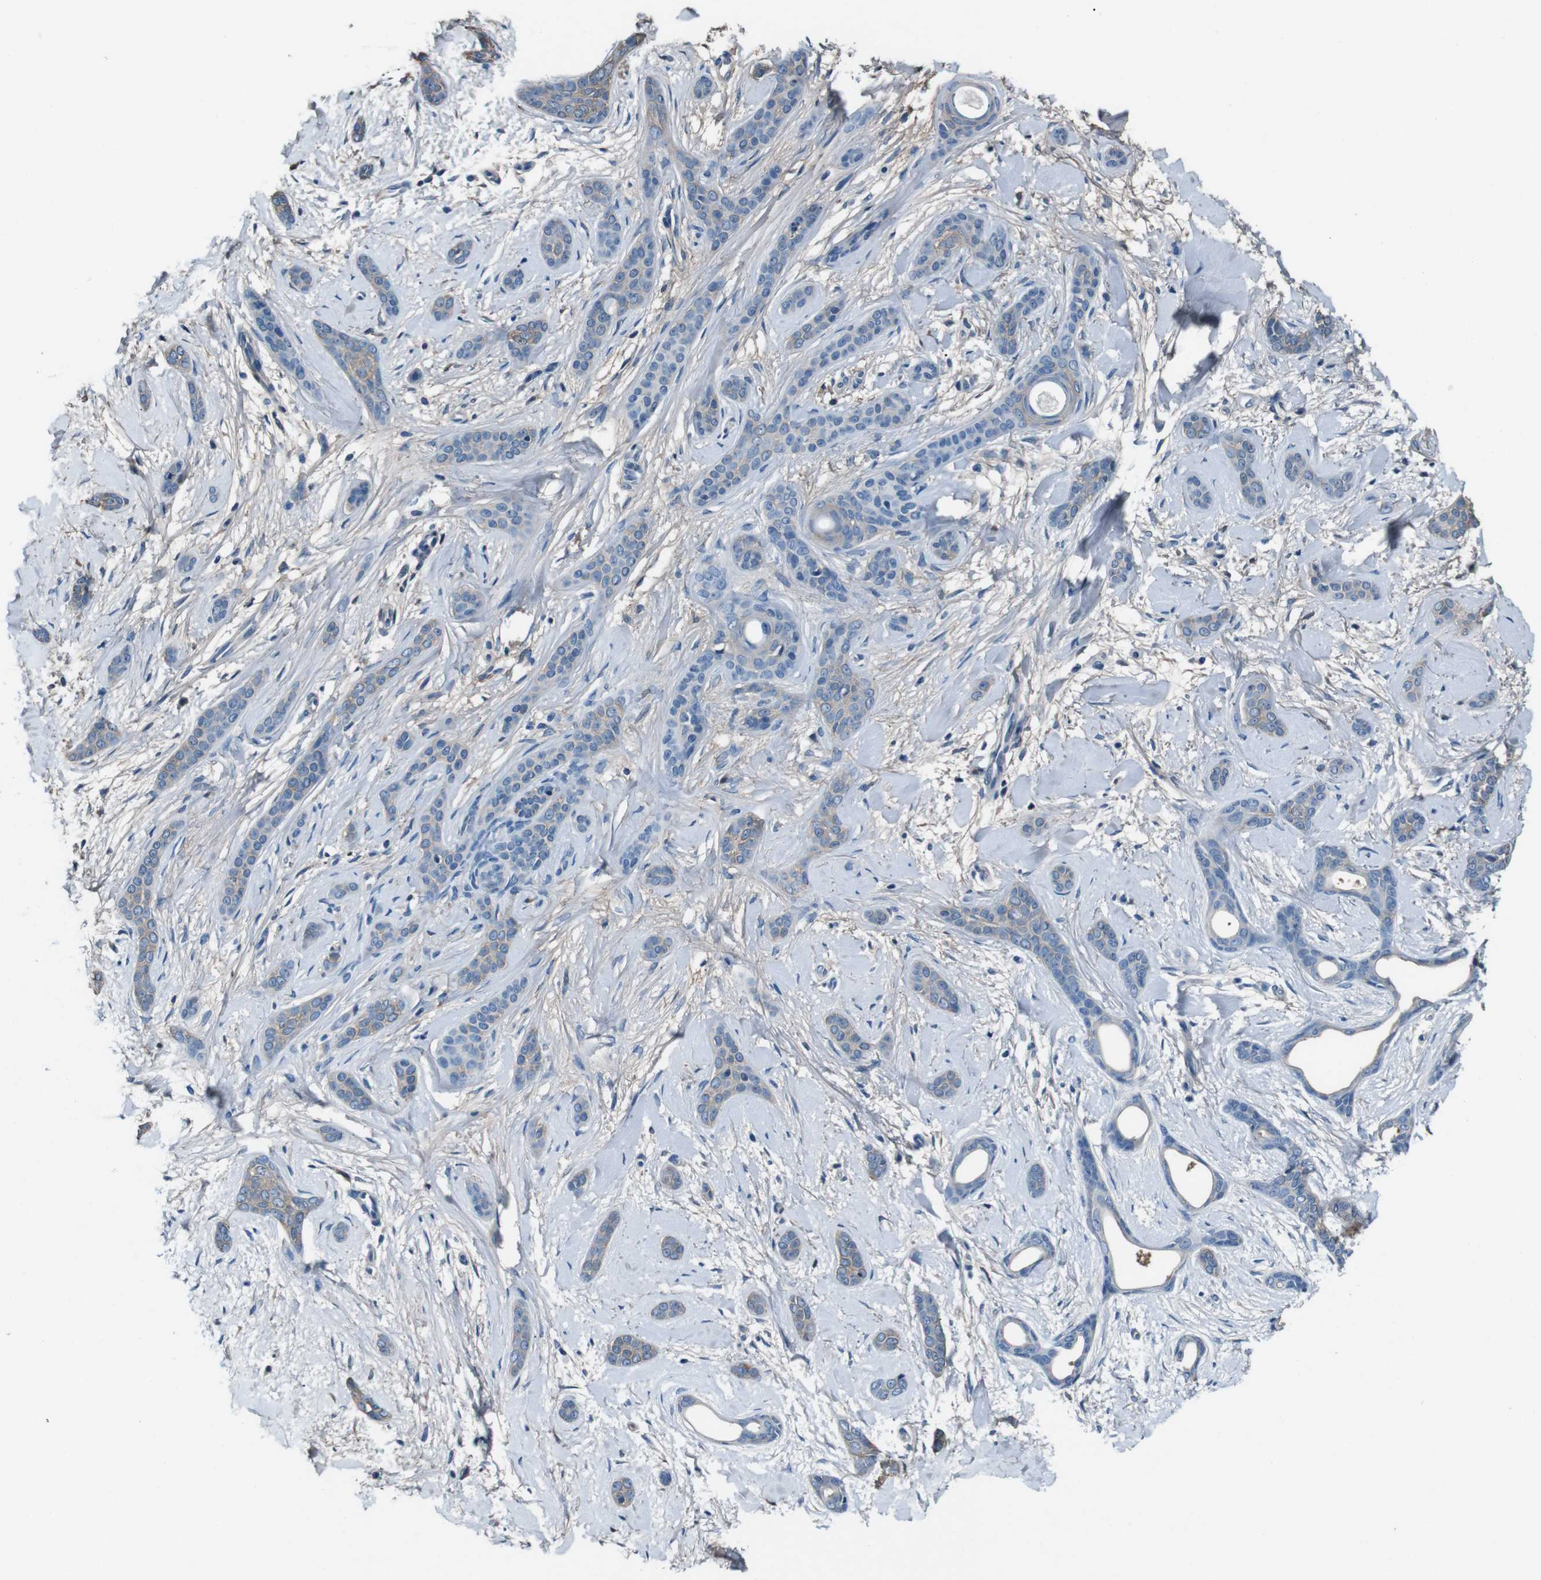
{"staining": {"intensity": "weak", "quantity": ">75%", "location": "cytoplasmic/membranous"}, "tissue": "skin cancer", "cell_type": "Tumor cells", "image_type": "cancer", "snomed": [{"axis": "morphology", "description": "Basal cell carcinoma"}, {"axis": "morphology", "description": "Adnexal tumor, benign"}, {"axis": "topography", "description": "Skin"}], "caption": "Protein staining of skin cancer (basal cell carcinoma) tissue exhibits weak cytoplasmic/membranous expression in about >75% of tumor cells.", "gene": "LEP", "patient": {"sex": "female", "age": 42}}